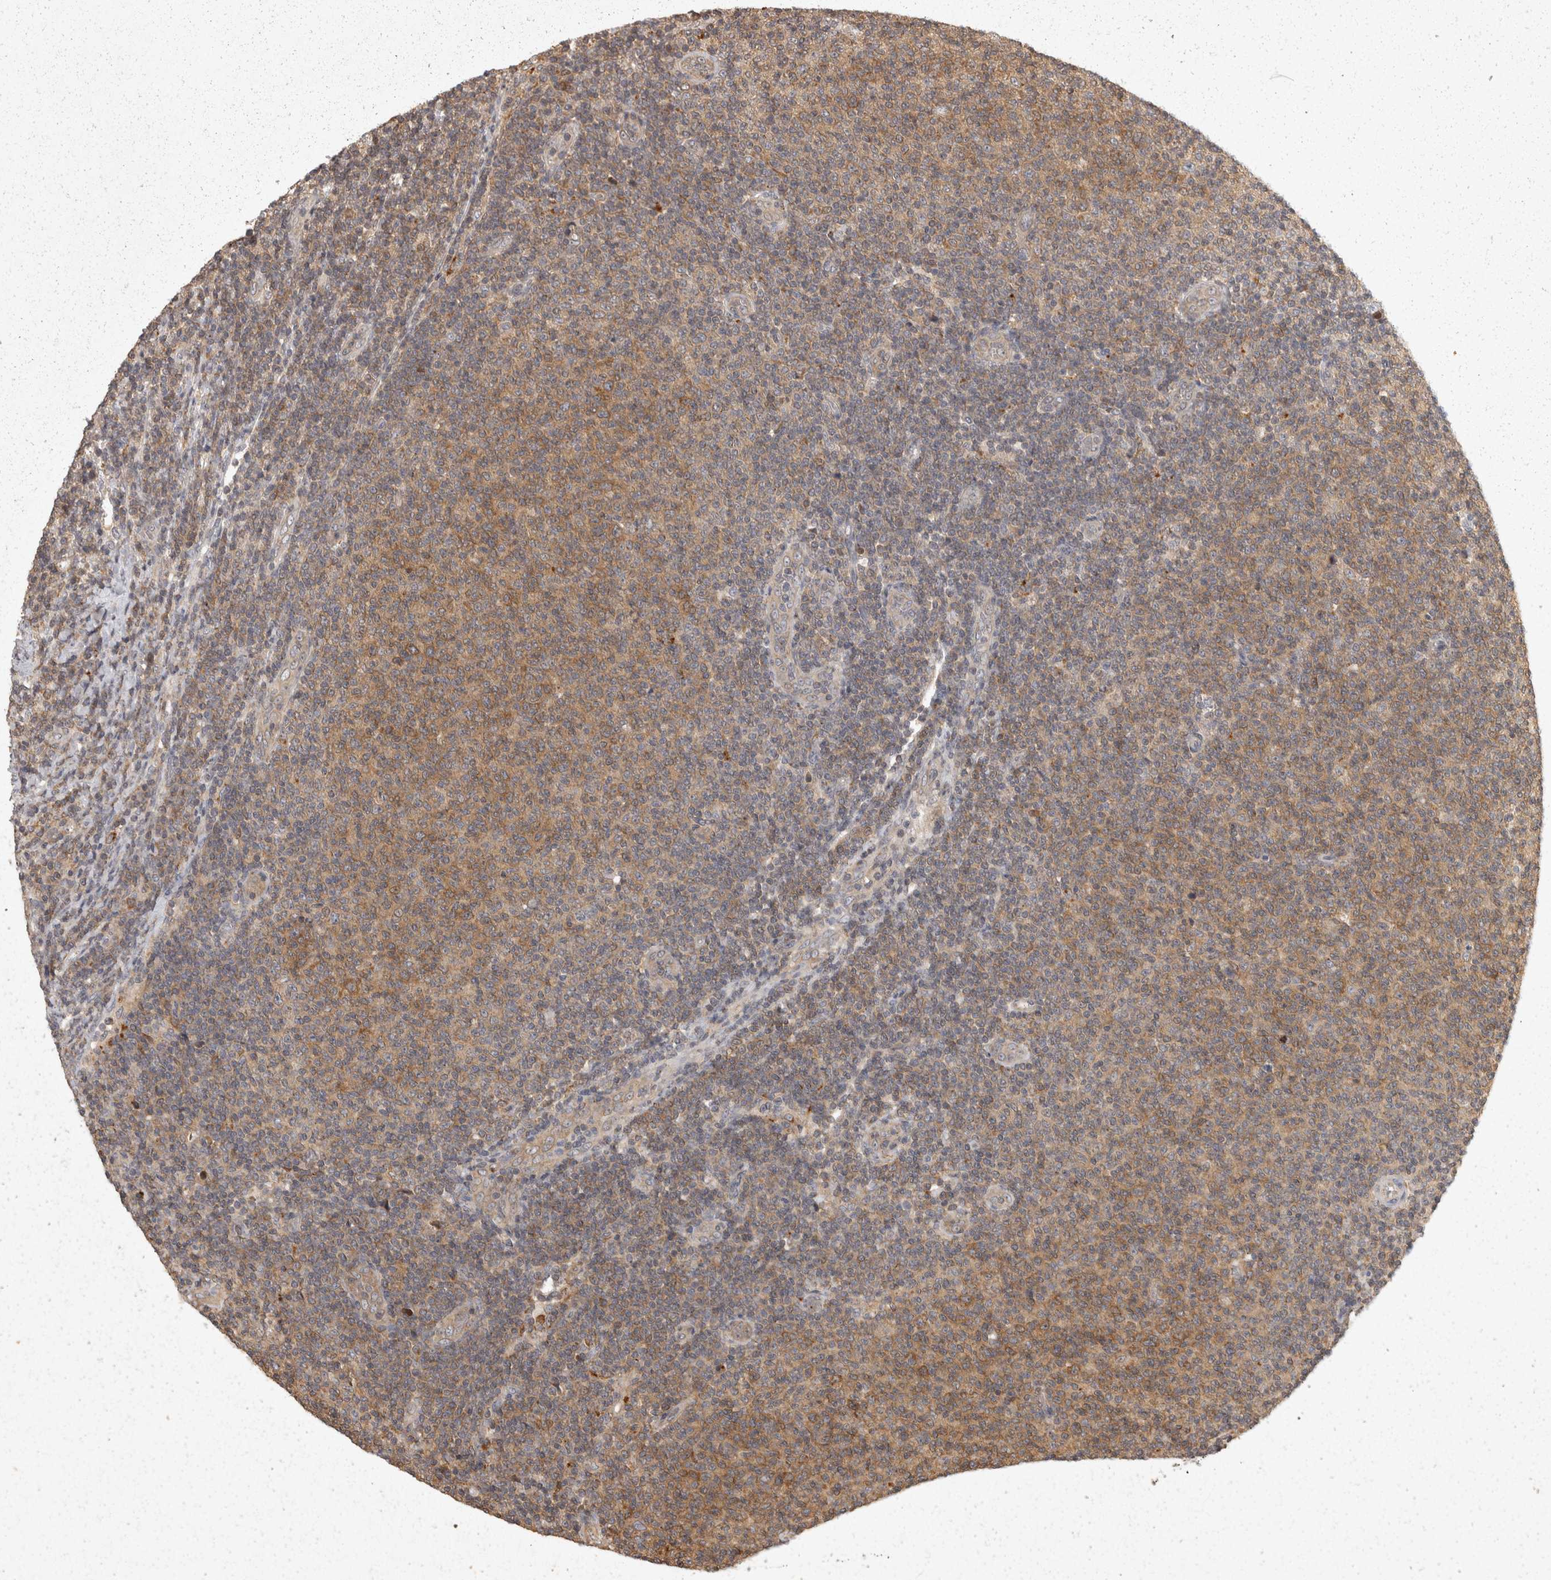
{"staining": {"intensity": "moderate", "quantity": "25%-75%", "location": "cytoplasmic/membranous"}, "tissue": "lymphoma", "cell_type": "Tumor cells", "image_type": "cancer", "snomed": [{"axis": "morphology", "description": "Malignant lymphoma, non-Hodgkin's type, Low grade"}, {"axis": "topography", "description": "Lymph node"}], "caption": "Immunohistochemistry (IHC) of human lymphoma reveals medium levels of moderate cytoplasmic/membranous positivity in about 25%-75% of tumor cells. (DAB = brown stain, brightfield microscopy at high magnification).", "gene": "ACAT2", "patient": {"sex": "male", "age": 66}}